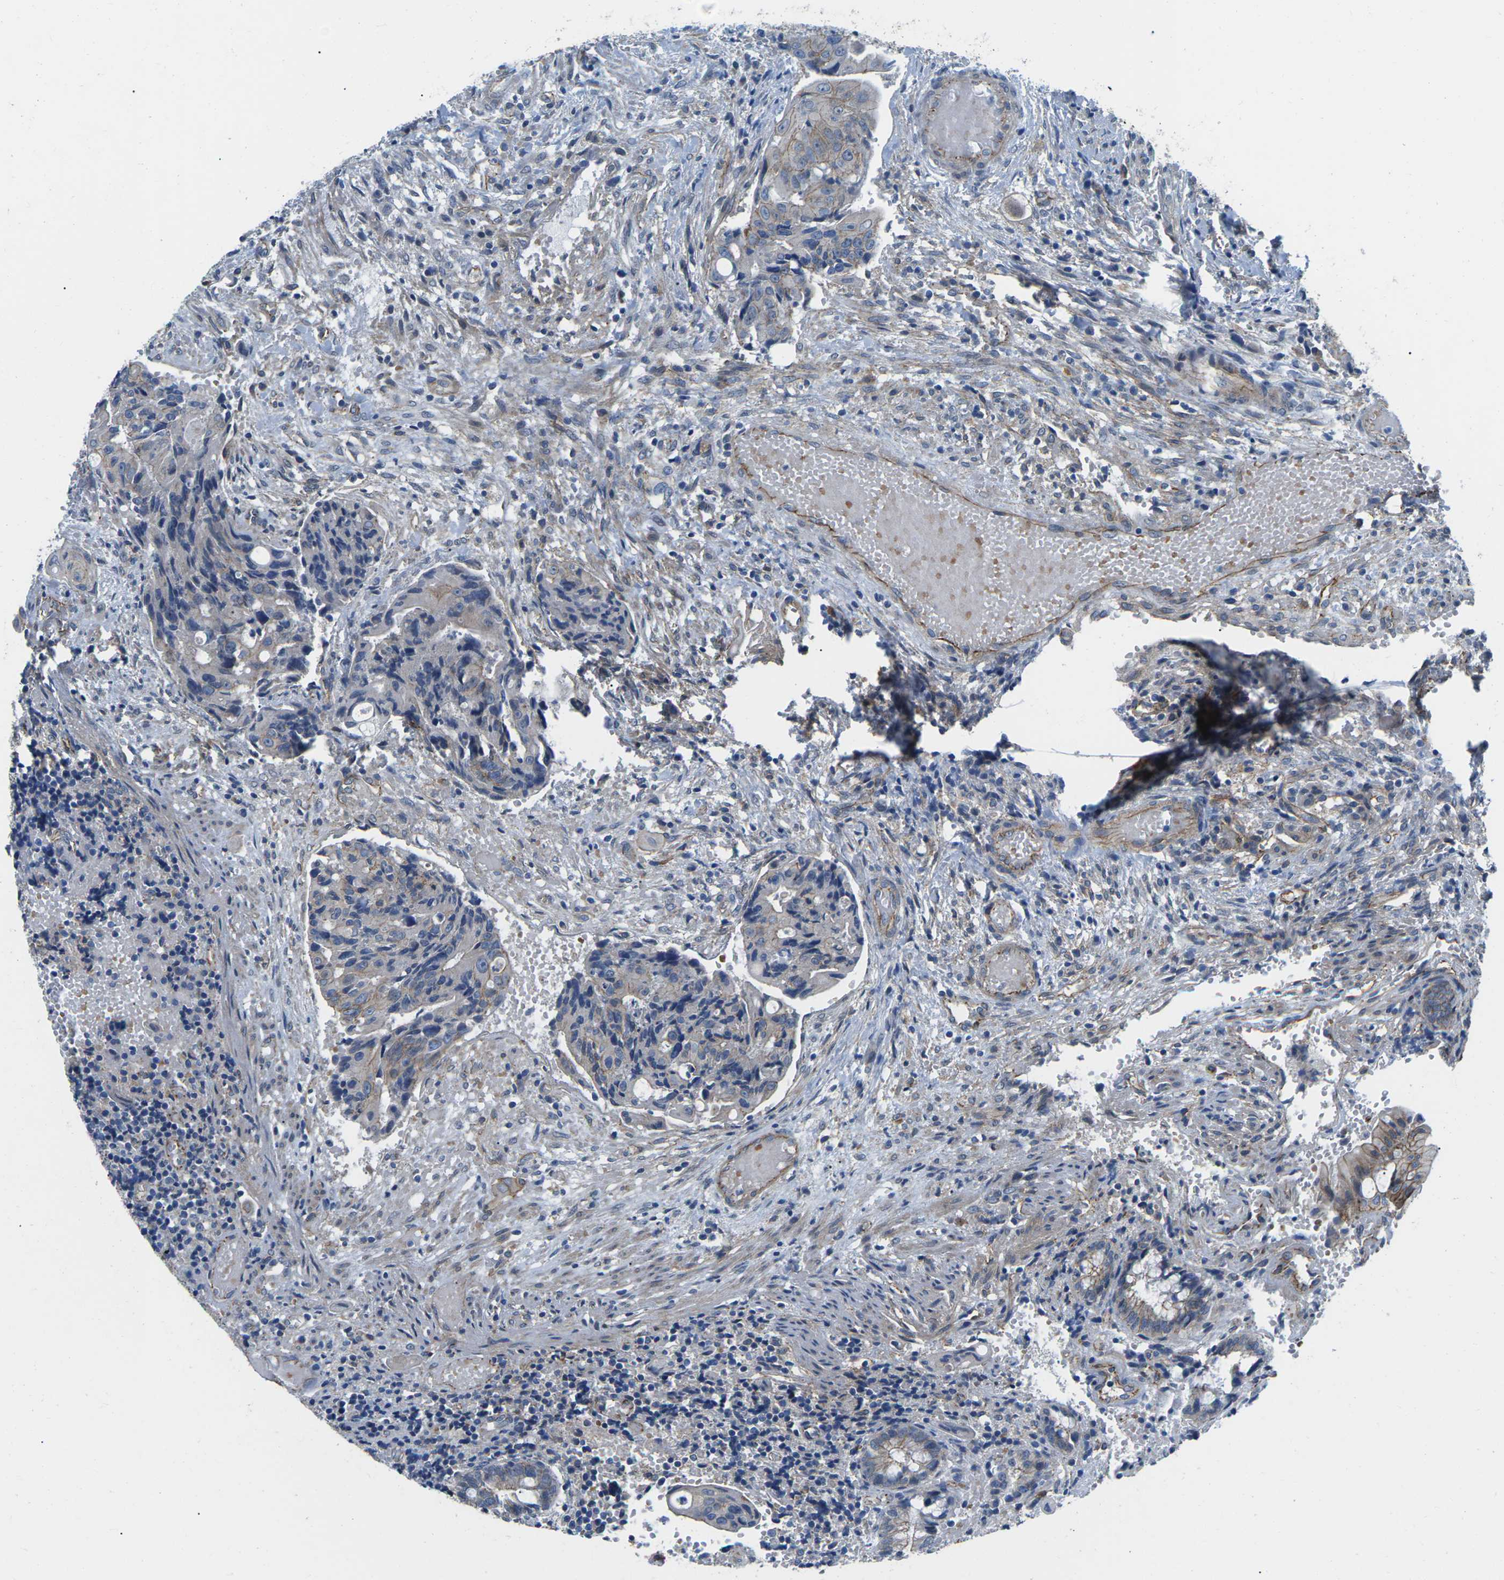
{"staining": {"intensity": "weak", "quantity": "<25%", "location": "cytoplasmic/membranous"}, "tissue": "colorectal cancer", "cell_type": "Tumor cells", "image_type": "cancer", "snomed": [{"axis": "morphology", "description": "Adenocarcinoma, NOS"}, {"axis": "topography", "description": "Colon"}], "caption": "High magnification brightfield microscopy of colorectal cancer stained with DAB (3,3'-diaminobenzidine) (brown) and counterstained with hematoxylin (blue): tumor cells show no significant positivity. Brightfield microscopy of immunohistochemistry stained with DAB (brown) and hematoxylin (blue), captured at high magnification.", "gene": "CTNND1", "patient": {"sex": "female", "age": 57}}